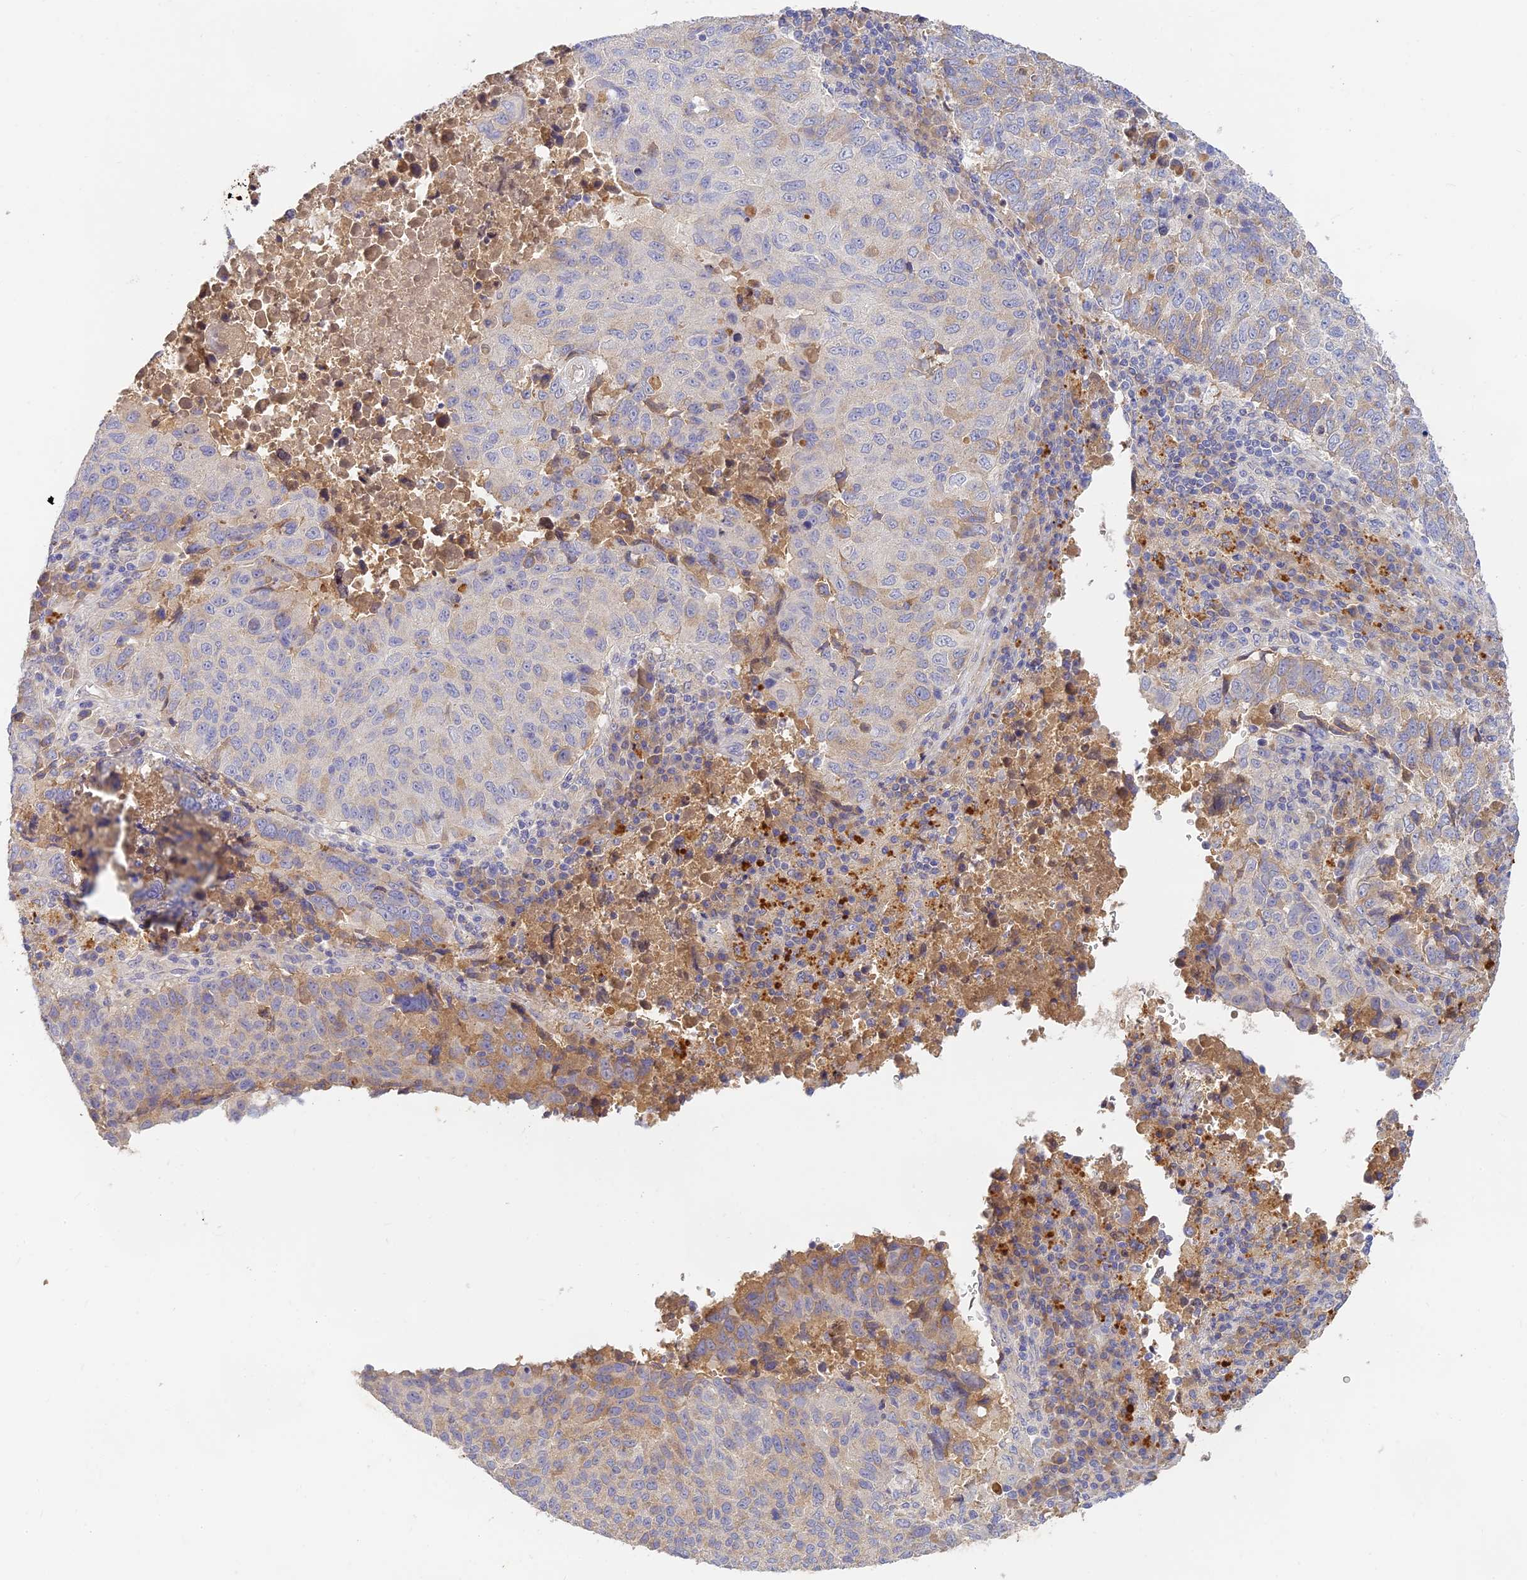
{"staining": {"intensity": "weak", "quantity": "<25%", "location": "cytoplasmic/membranous"}, "tissue": "lung cancer", "cell_type": "Tumor cells", "image_type": "cancer", "snomed": [{"axis": "morphology", "description": "Squamous cell carcinoma, NOS"}, {"axis": "topography", "description": "Lung"}], "caption": "Tumor cells show no significant protein expression in squamous cell carcinoma (lung). (DAB (3,3'-diaminobenzidine) IHC, high magnification).", "gene": "ACSM5", "patient": {"sex": "male", "age": 73}}